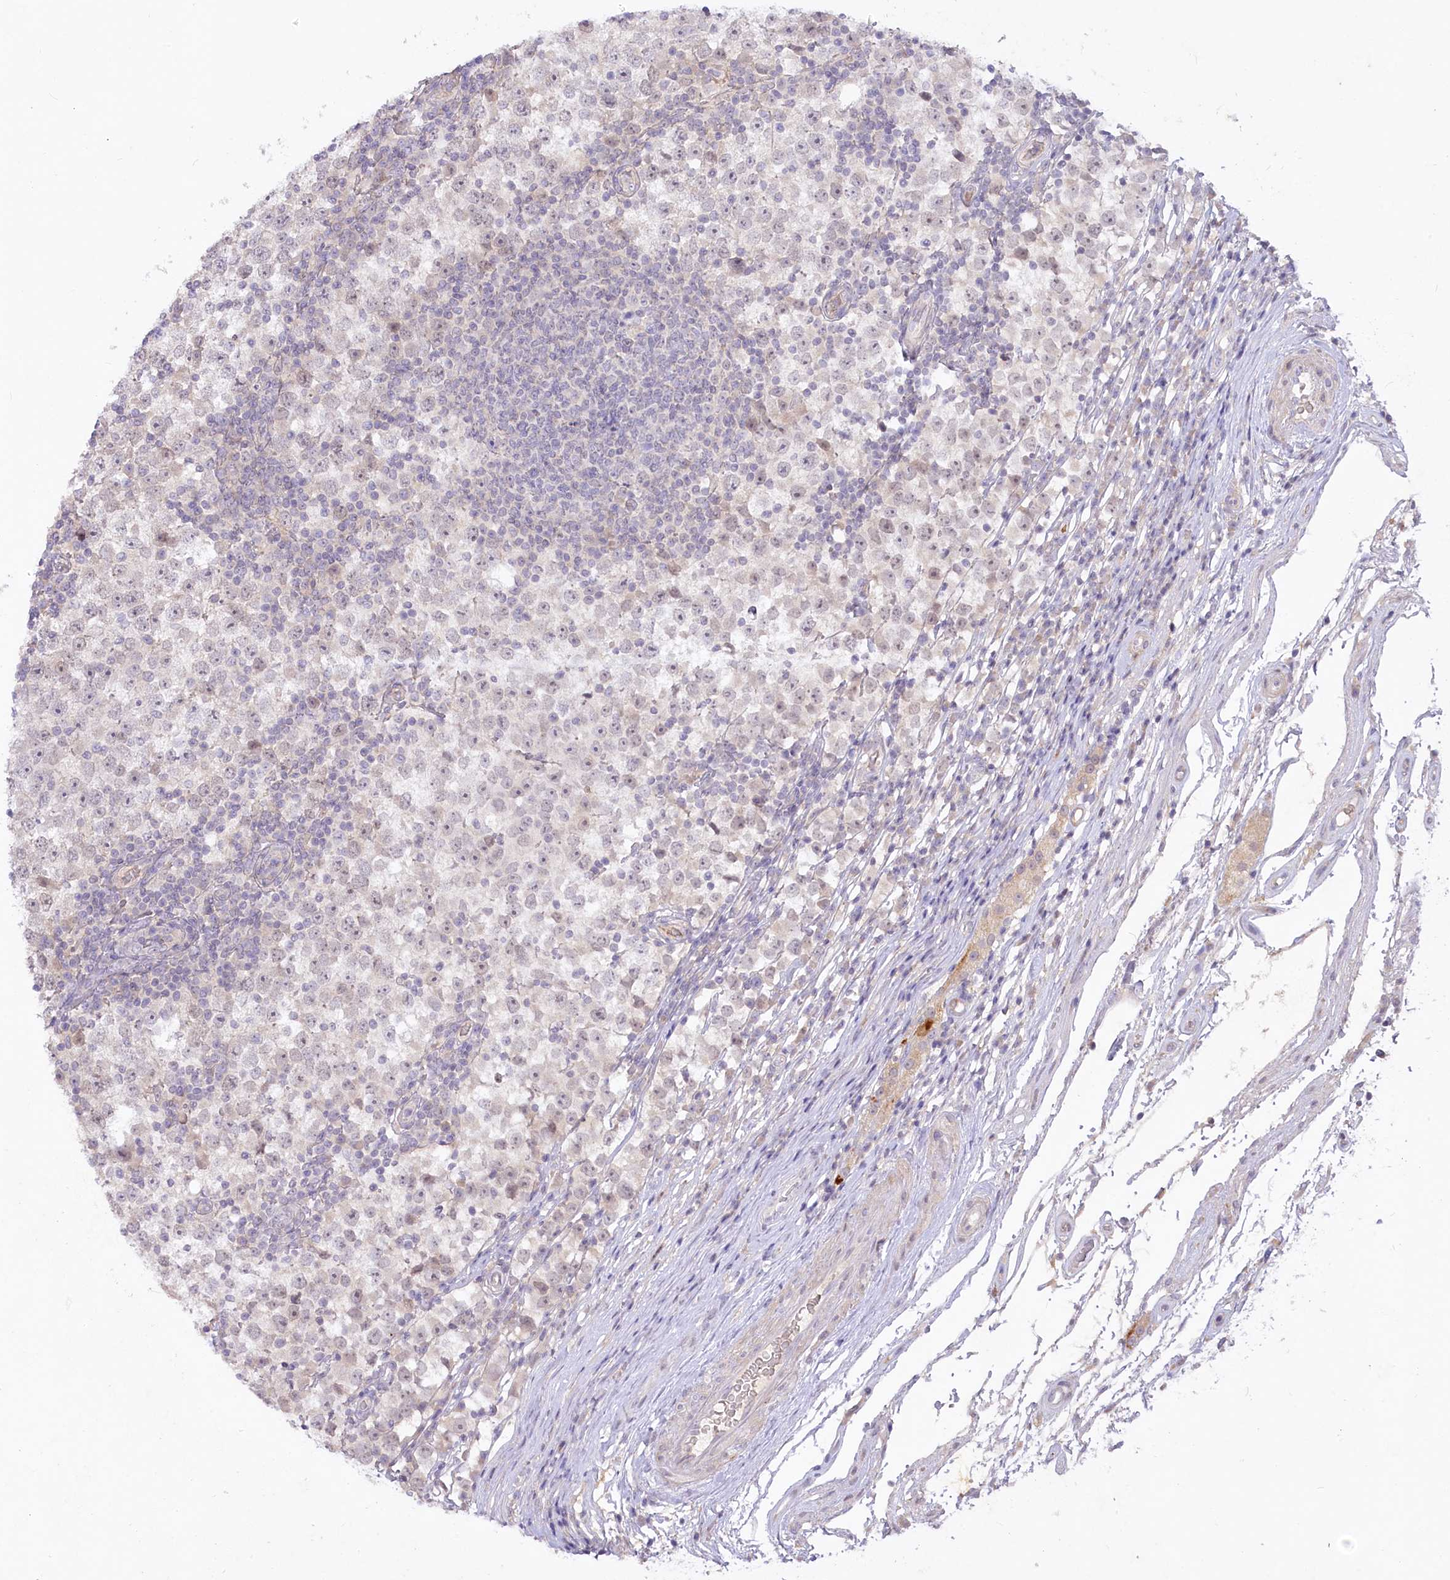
{"staining": {"intensity": "weak", "quantity": "<25%", "location": "nuclear"}, "tissue": "testis cancer", "cell_type": "Tumor cells", "image_type": "cancer", "snomed": [{"axis": "morphology", "description": "Seminoma, NOS"}, {"axis": "topography", "description": "Testis"}], "caption": "A photomicrograph of testis cancer stained for a protein reveals no brown staining in tumor cells.", "gene": "EFHC2", "patient": {"sex": "male", "age": 65}}